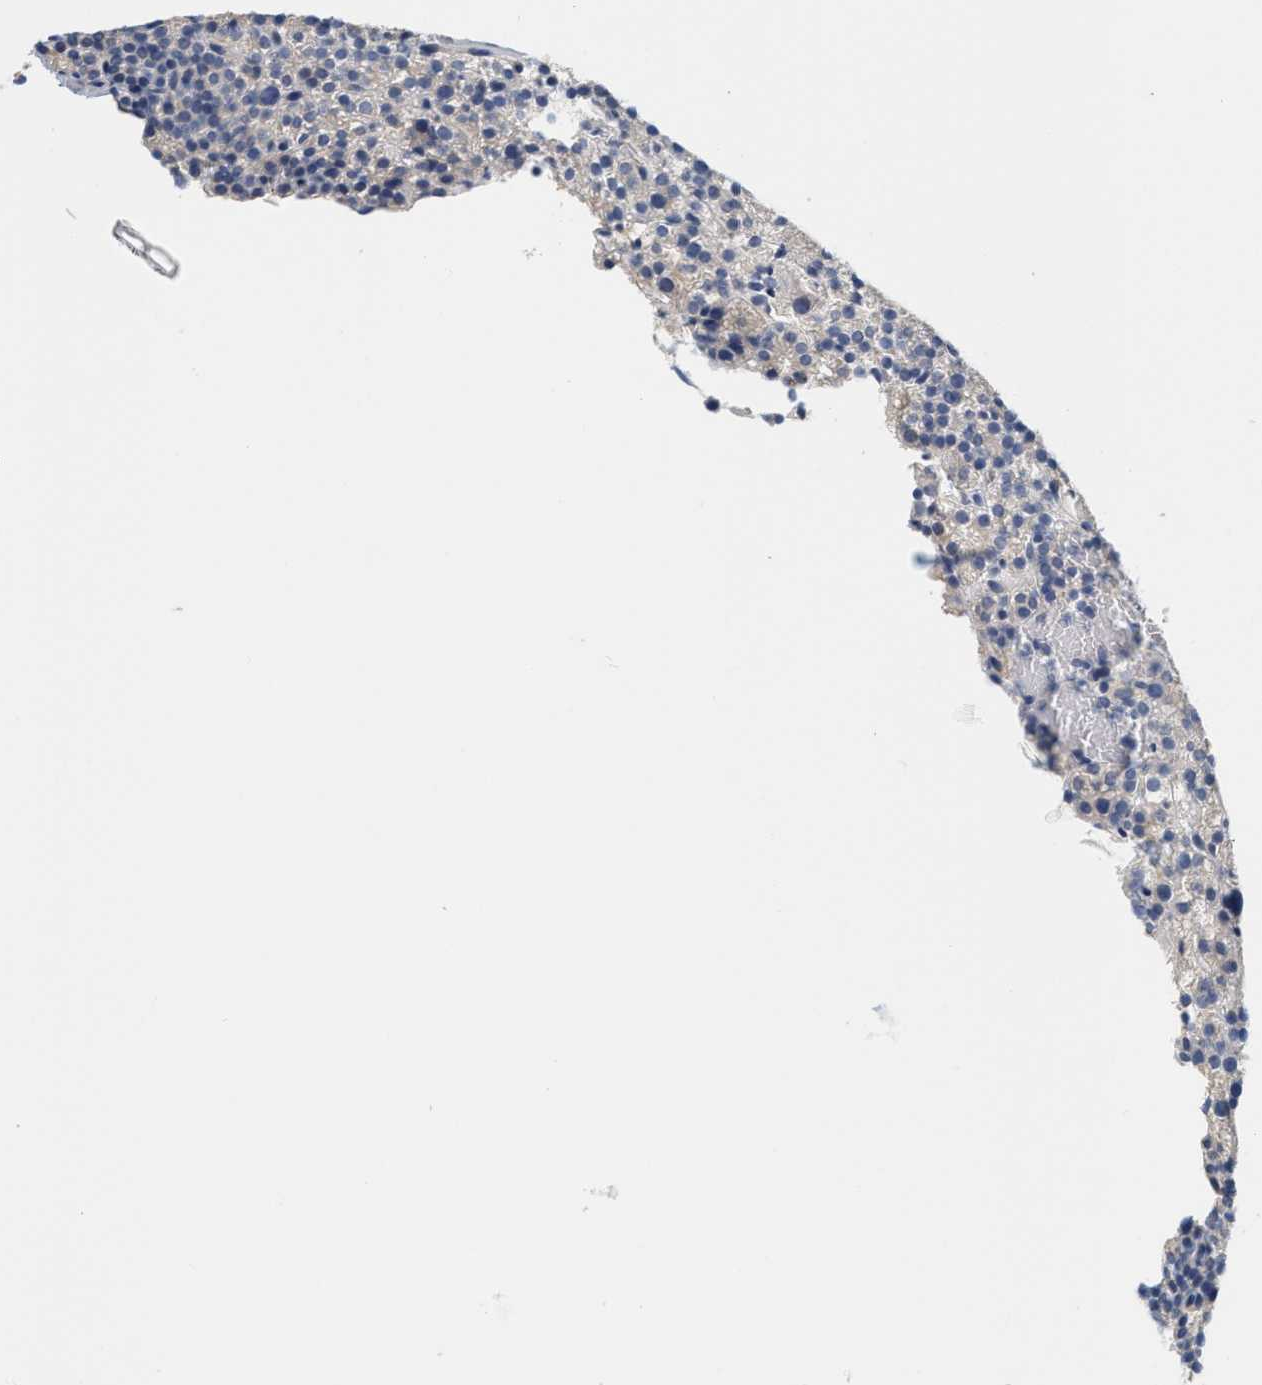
{"staining": {"intensity": "negative", "quantity": "none", "location": "none"}, "tissue": "parathyroid gland", "cell_type": "Glandular cells", "image_type": "normal", "snomed": [{"axis": "morphology", "description": "Normal tissue, NOS"}, {"axis": "morphology", "description": "Adenoma, NOS"}, {"axis": "topography", "description": "Parathyroid gland"}], "caption": "High magnification brightfield microscopy of unremarkable parathyroid gland stained with DAB (brown) and counterstained with hematoxylin (blue): glandular cells show no significant positivity. (Brightfield microscopy of DAB (3,3'-diaminobenzidine) IHC at high magnification).", "gene": "RYR2", "patient": {"sex": "female", "age": 74}}